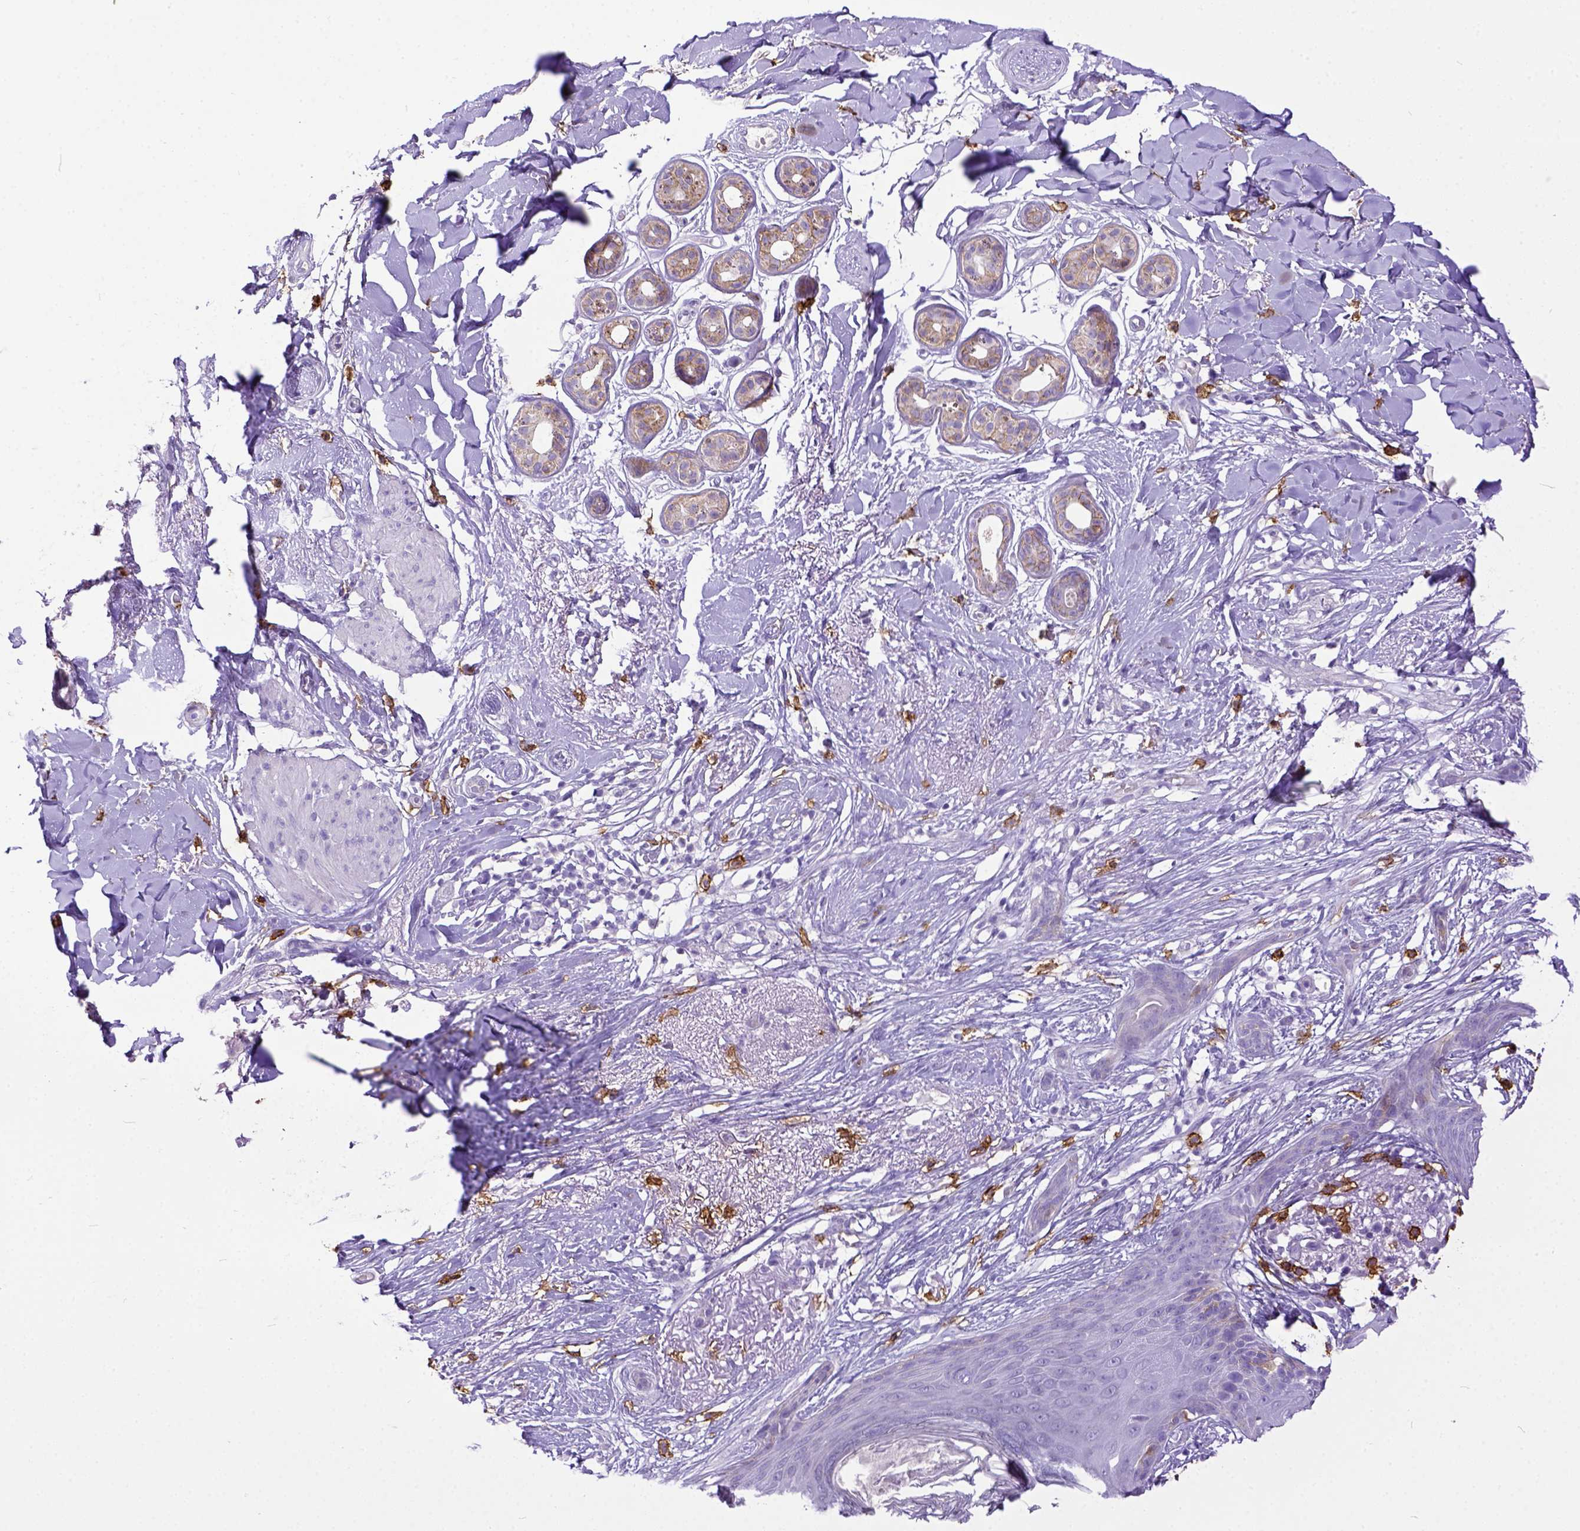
{"staining": {"intensity": "negative", "quantity": "none", "location": "none"}, "tissue": "skin cancer", "cell_type": "Tumor cells", "image_type": "cancer", "snomed": [{"axis": "morphology", "description": "Normal tissue, NOS"}, {"axis": "morphology", "description": "Basal cell carcinoma"}, {"axis": "topography", "description": "Skin"}], "caption": "Protein analysis of skin basal cell carcinoma reveals no significant expression in tumor cells.", "gene": "KIT", "patient": {"sex": "male", "age": 84}}